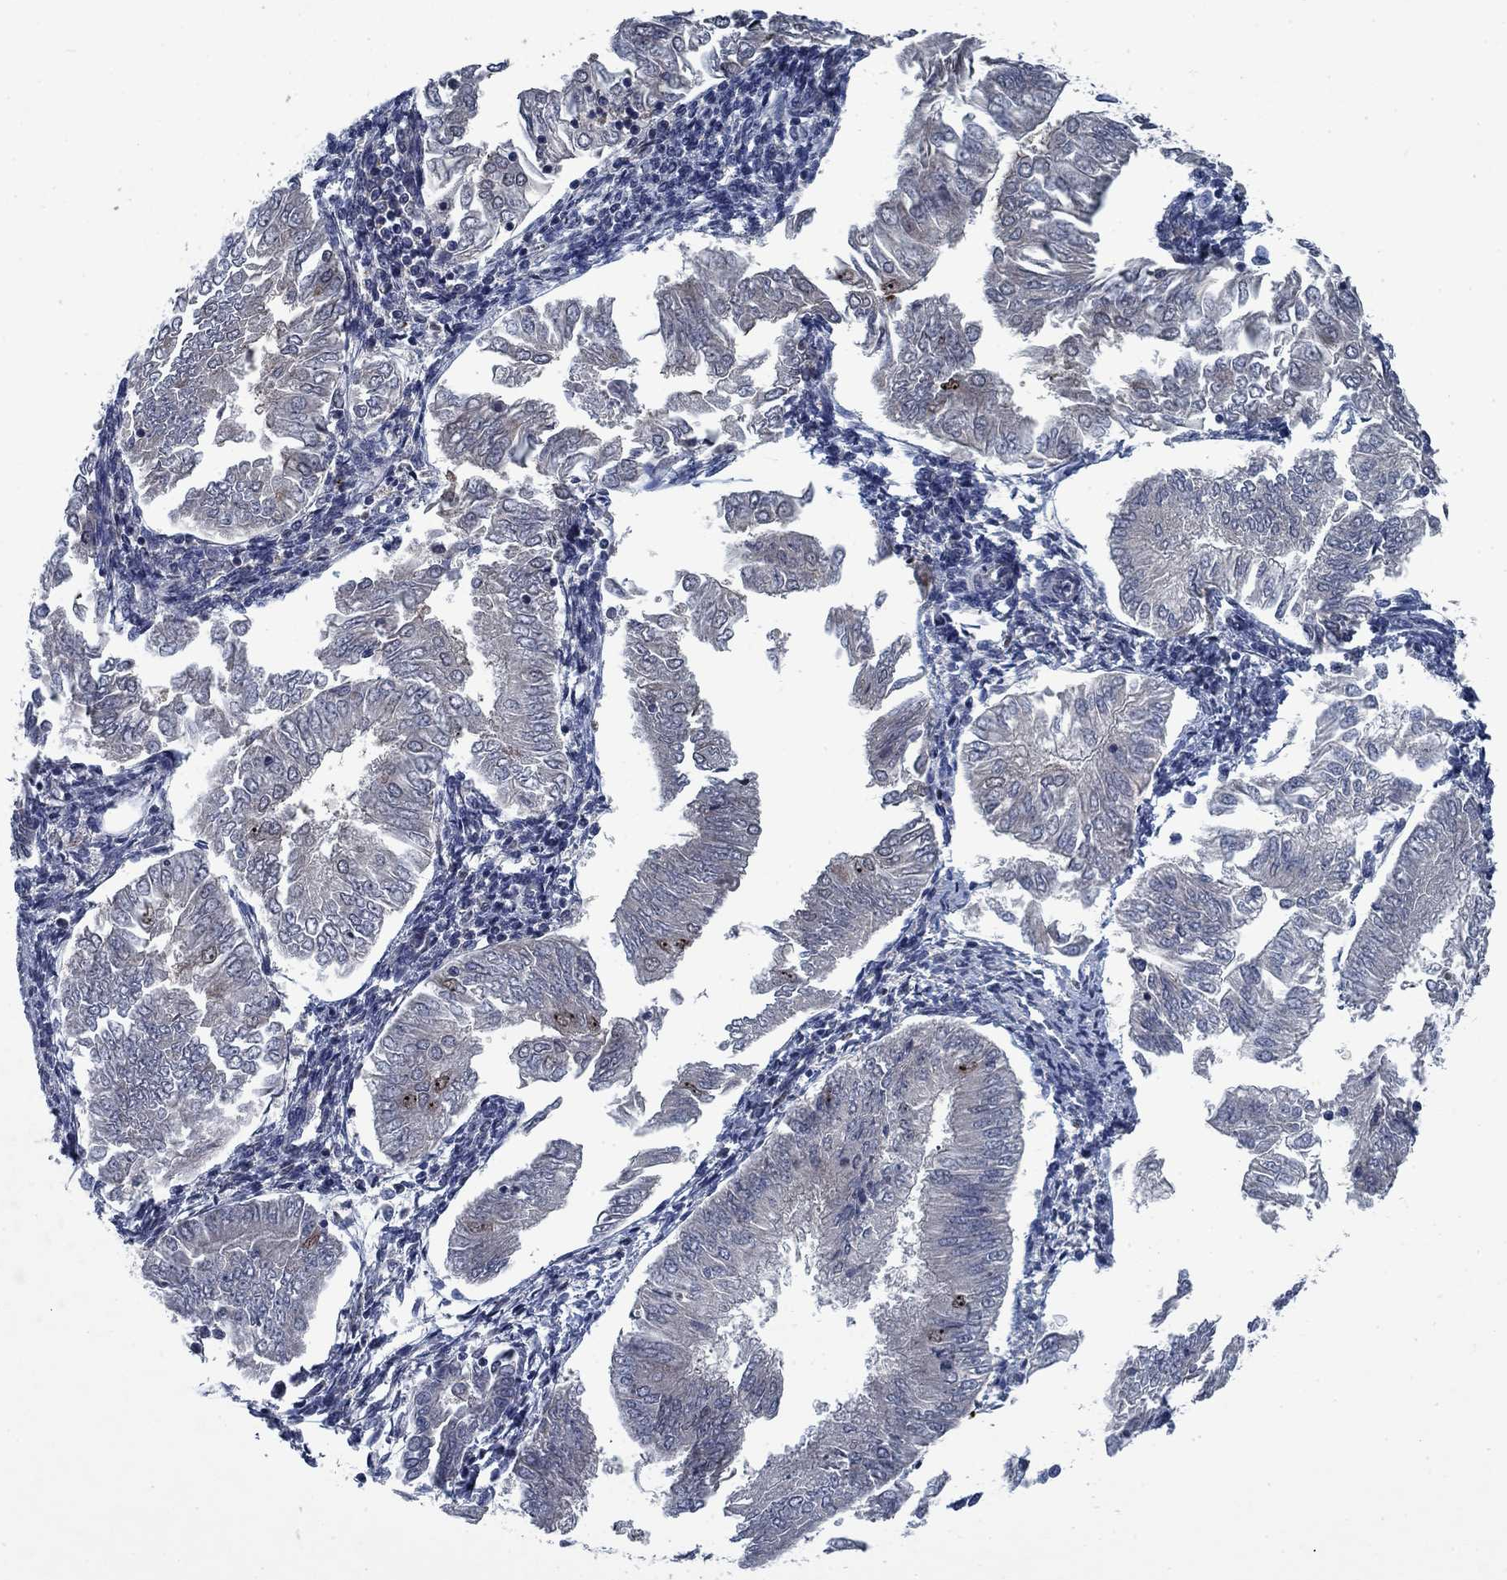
{"staining": {"intensity": "negative", "quantity": "none", "location": "none"}, "tissue": "endometrial cancer", "cell_type": "Tumor cells", "image_type": "cancer", "snomed": [{"axis": "morphology", "description": "Adenocarcinoma, NOS"}, {"axis": "topography", "description": "Endometrium"}], "caption": "Tumor cells show no significant expression in endometrial cancer.", "gene": "PNMA8A", "patient": {"sex": "female", "age": 53}}